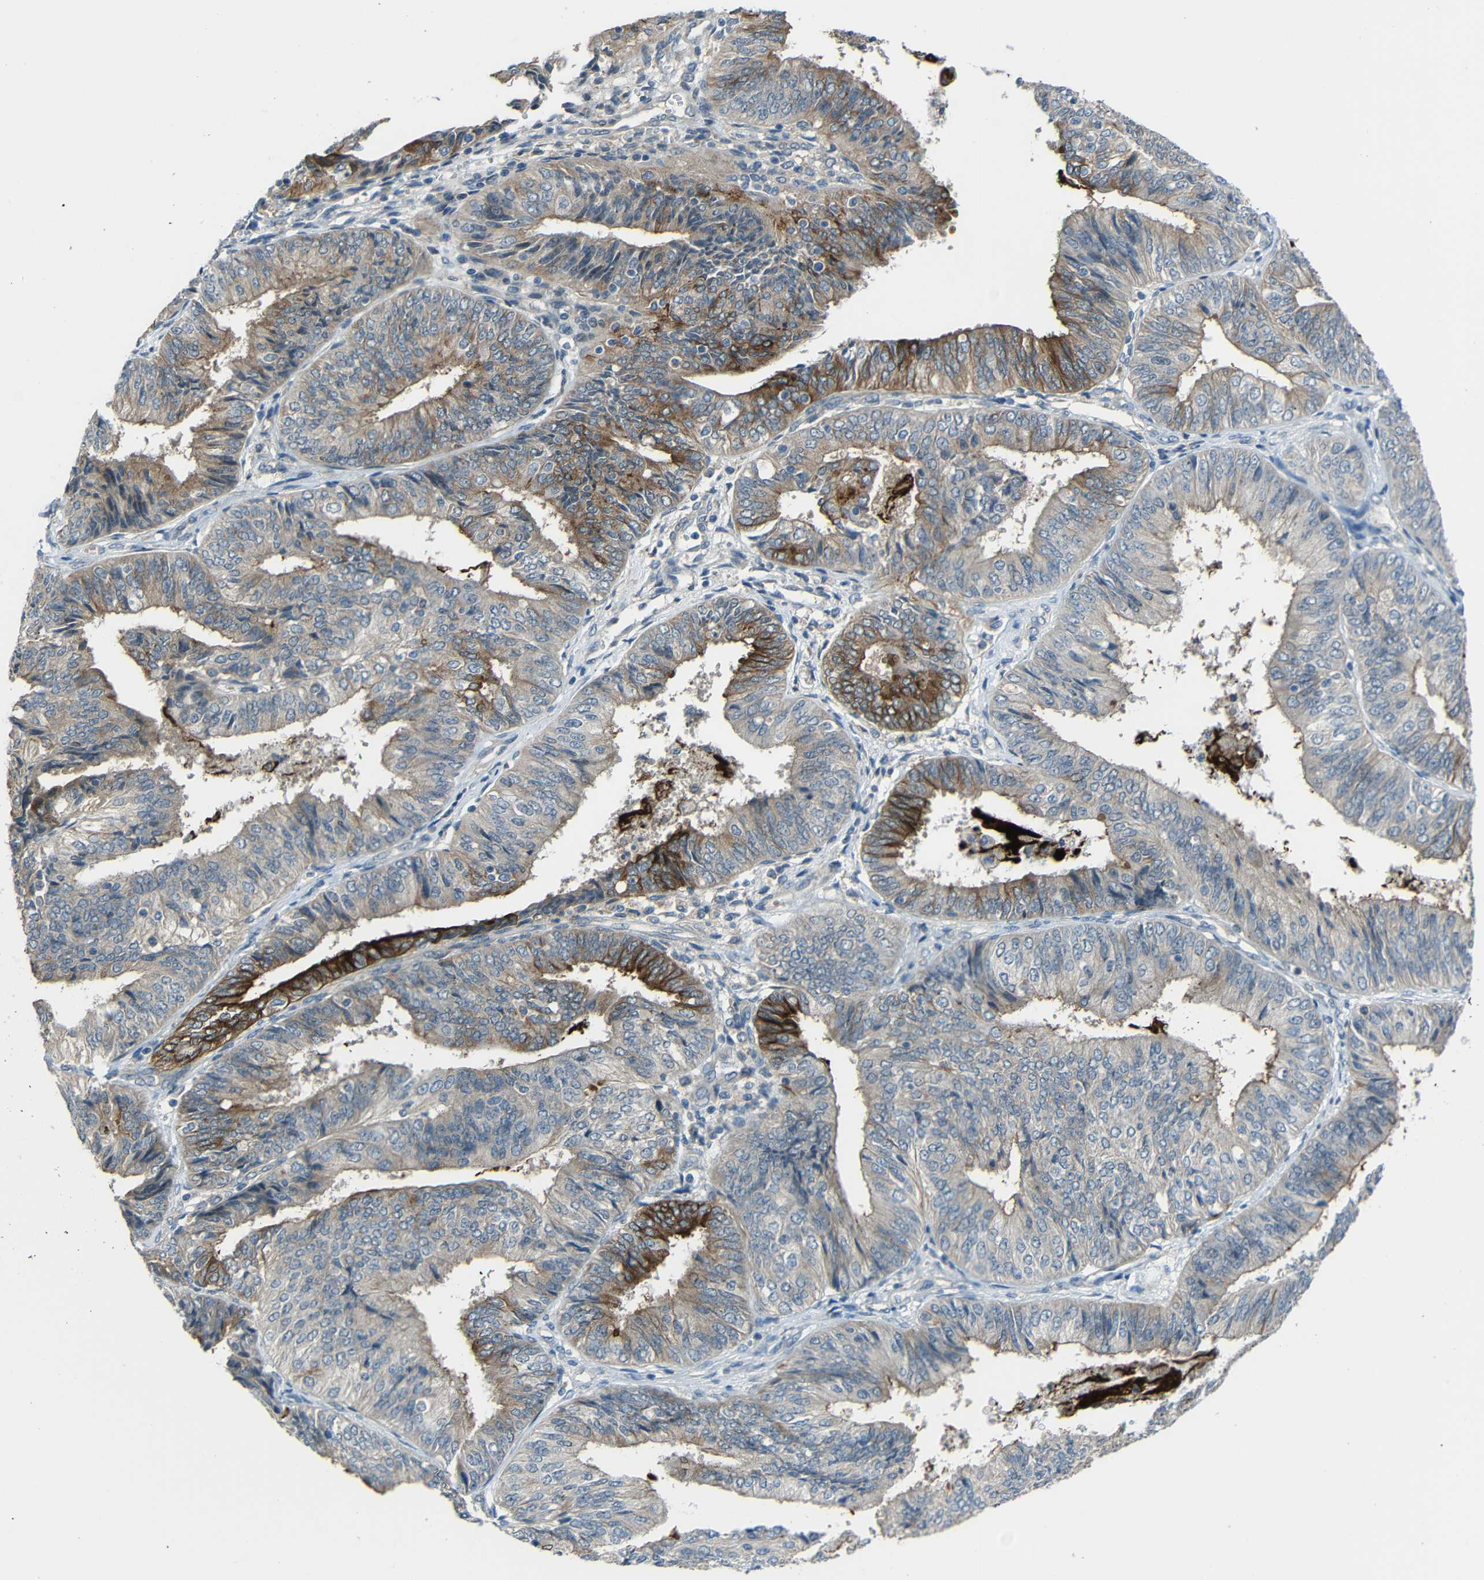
{"staining": {"intensity": "strong", "quantity": "<25%", "location": "cytoplasmic/membranous"}, "tissue": "endometrial cancer", "cell_type": "Tumor cells", "image_type": "cancer", "snomed": [{"axis": "morphology", "description": "Adenocarcinoma, NOS"}, {"axis": "topography", "description": "Endometrium"}], "caption": "Human endometrial cancer (adenocarcinoma) stained for a protein (brown) displays strong cytoplasmic/membranous positive staining in about <25% of tumor cells.", "gene": "DCLK1", "patient": {"sex": "female", "age": 58}}